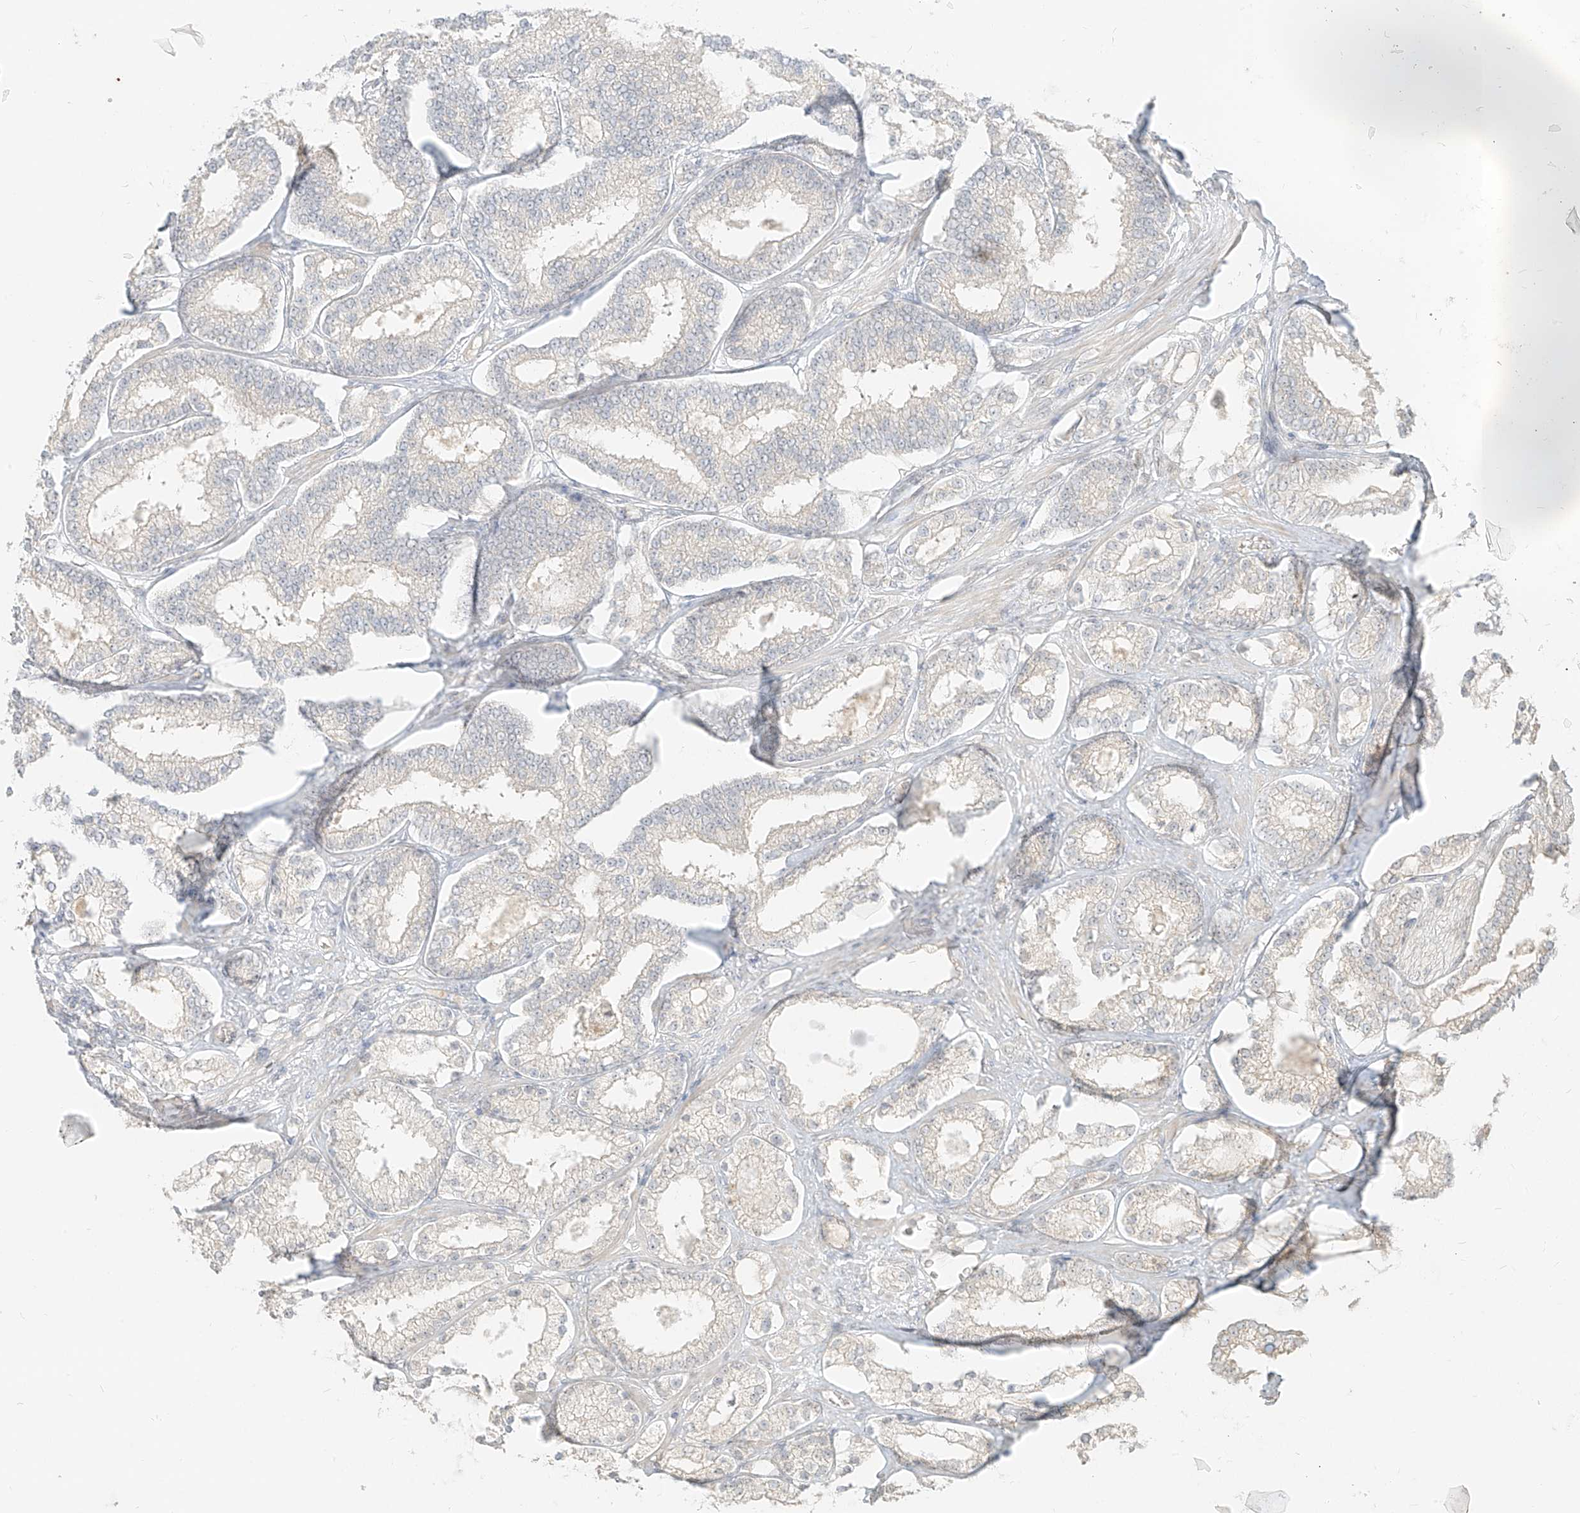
{"staining": {"intensity": "negative", "quantity": "none", "location": "none"}, "tissue": "prostate cancer", "cell_type": "Tumor cells", "image_type": "cancer", "snomed": [{"axis": "morphology", "description": "Normal tissue, NOS"}, {"axis": "morphology", "description": "Adenocarcinoma, High grade"}, {"axis": "topography", "description": "Prostate"}], "caption": "Immunohistochemistry (IHC) of prostate adenocarcinoma (high-grade) exhibits no positivity in tumor cells.", "gene": "LIPT1", "patient": {"sex": "male", "age": 83}}